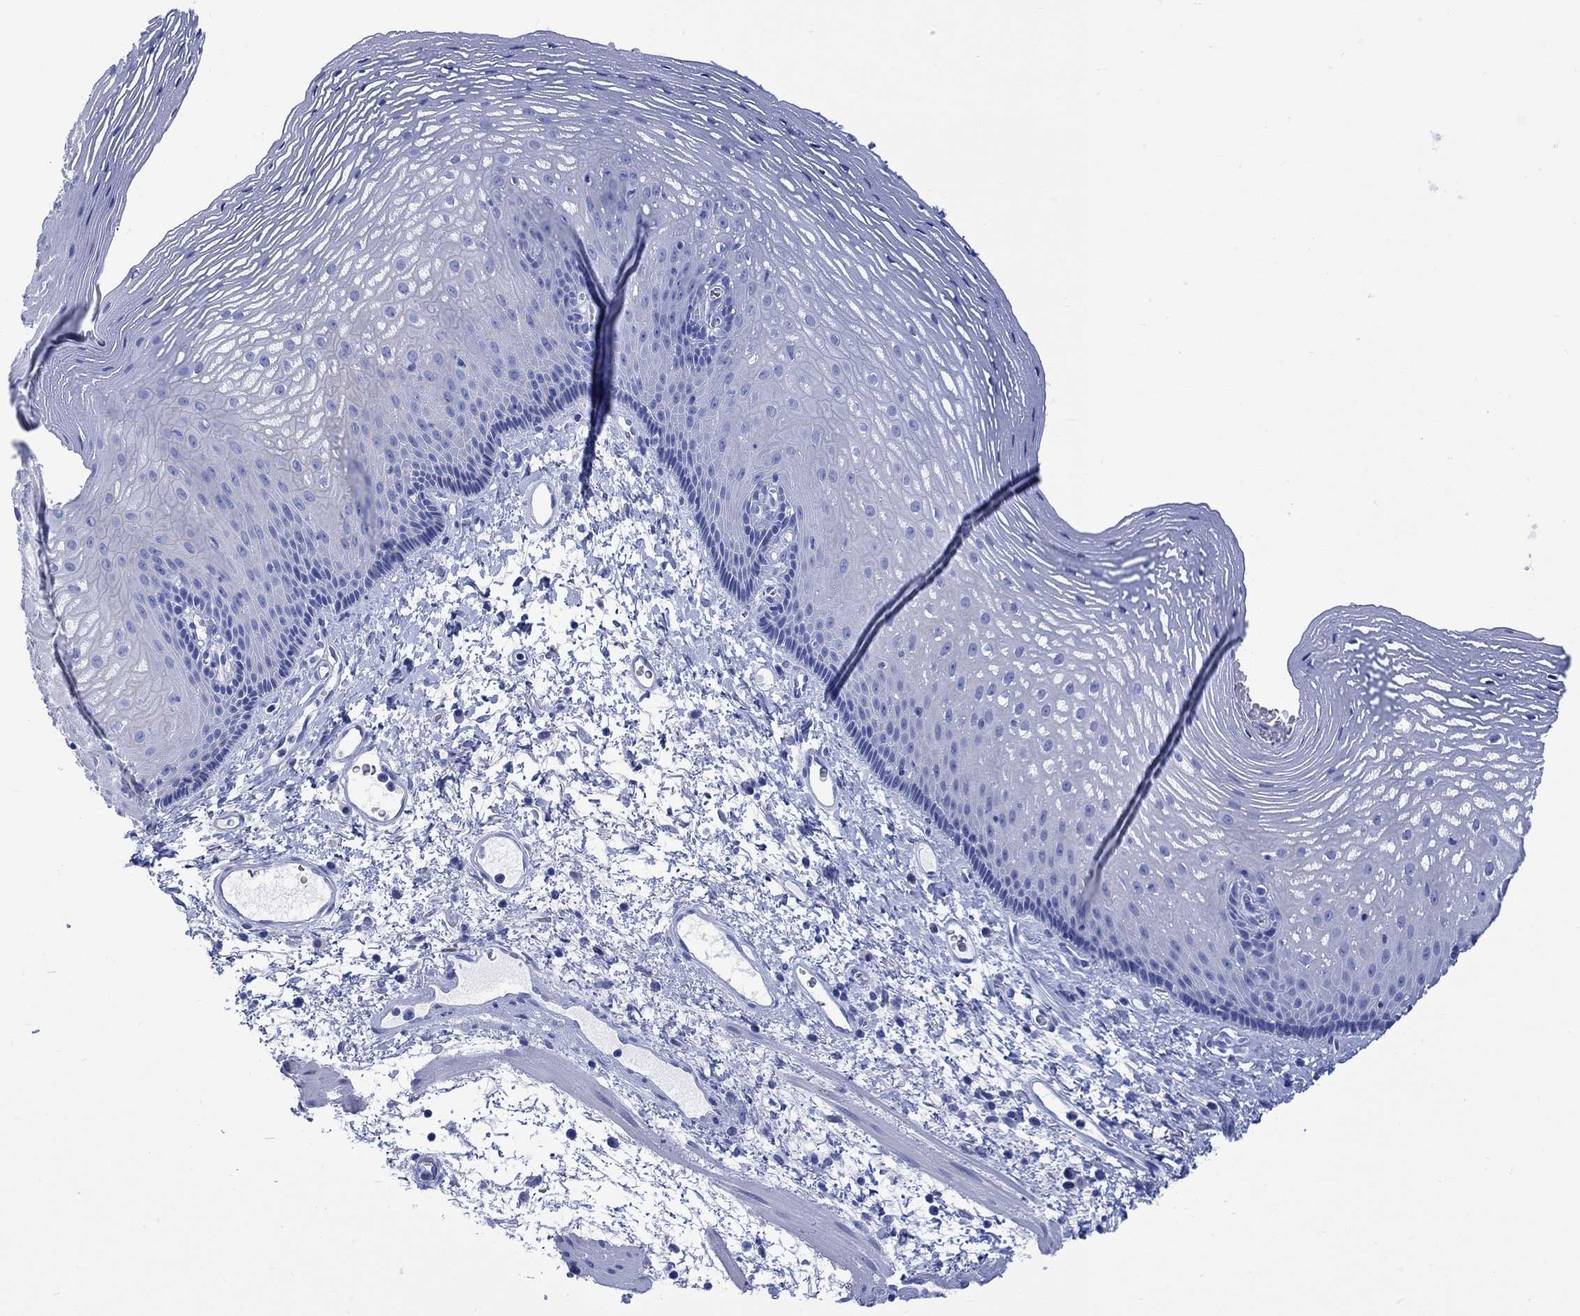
{"staining": {"intensity": "moderate", "quantity": "<25%", "location": "cytoplasmic/membranous"}, "tissue": "esophagus", "cell_type": "Squamous epithelial cells", "image_type": "normal", "snomed": [{"axis": "morphology", "description": "Normal tissue, NOS"}, {"axis": "topography", "description": "Esophagus"}], "caption": "The immunohistochemical stain shows moderate cytoplasmic/membranous staining in squamous epithelial cells of normal esophagus. The staining was performed using DAB (3,3'-diaminobenzidine) to visualize the protein expression in brown, while the nuclei were stained in blue with hematoxylin (Magnification: 20x).", "gene": "MYL1", "patient": {"sex": "male", "age": 76}}